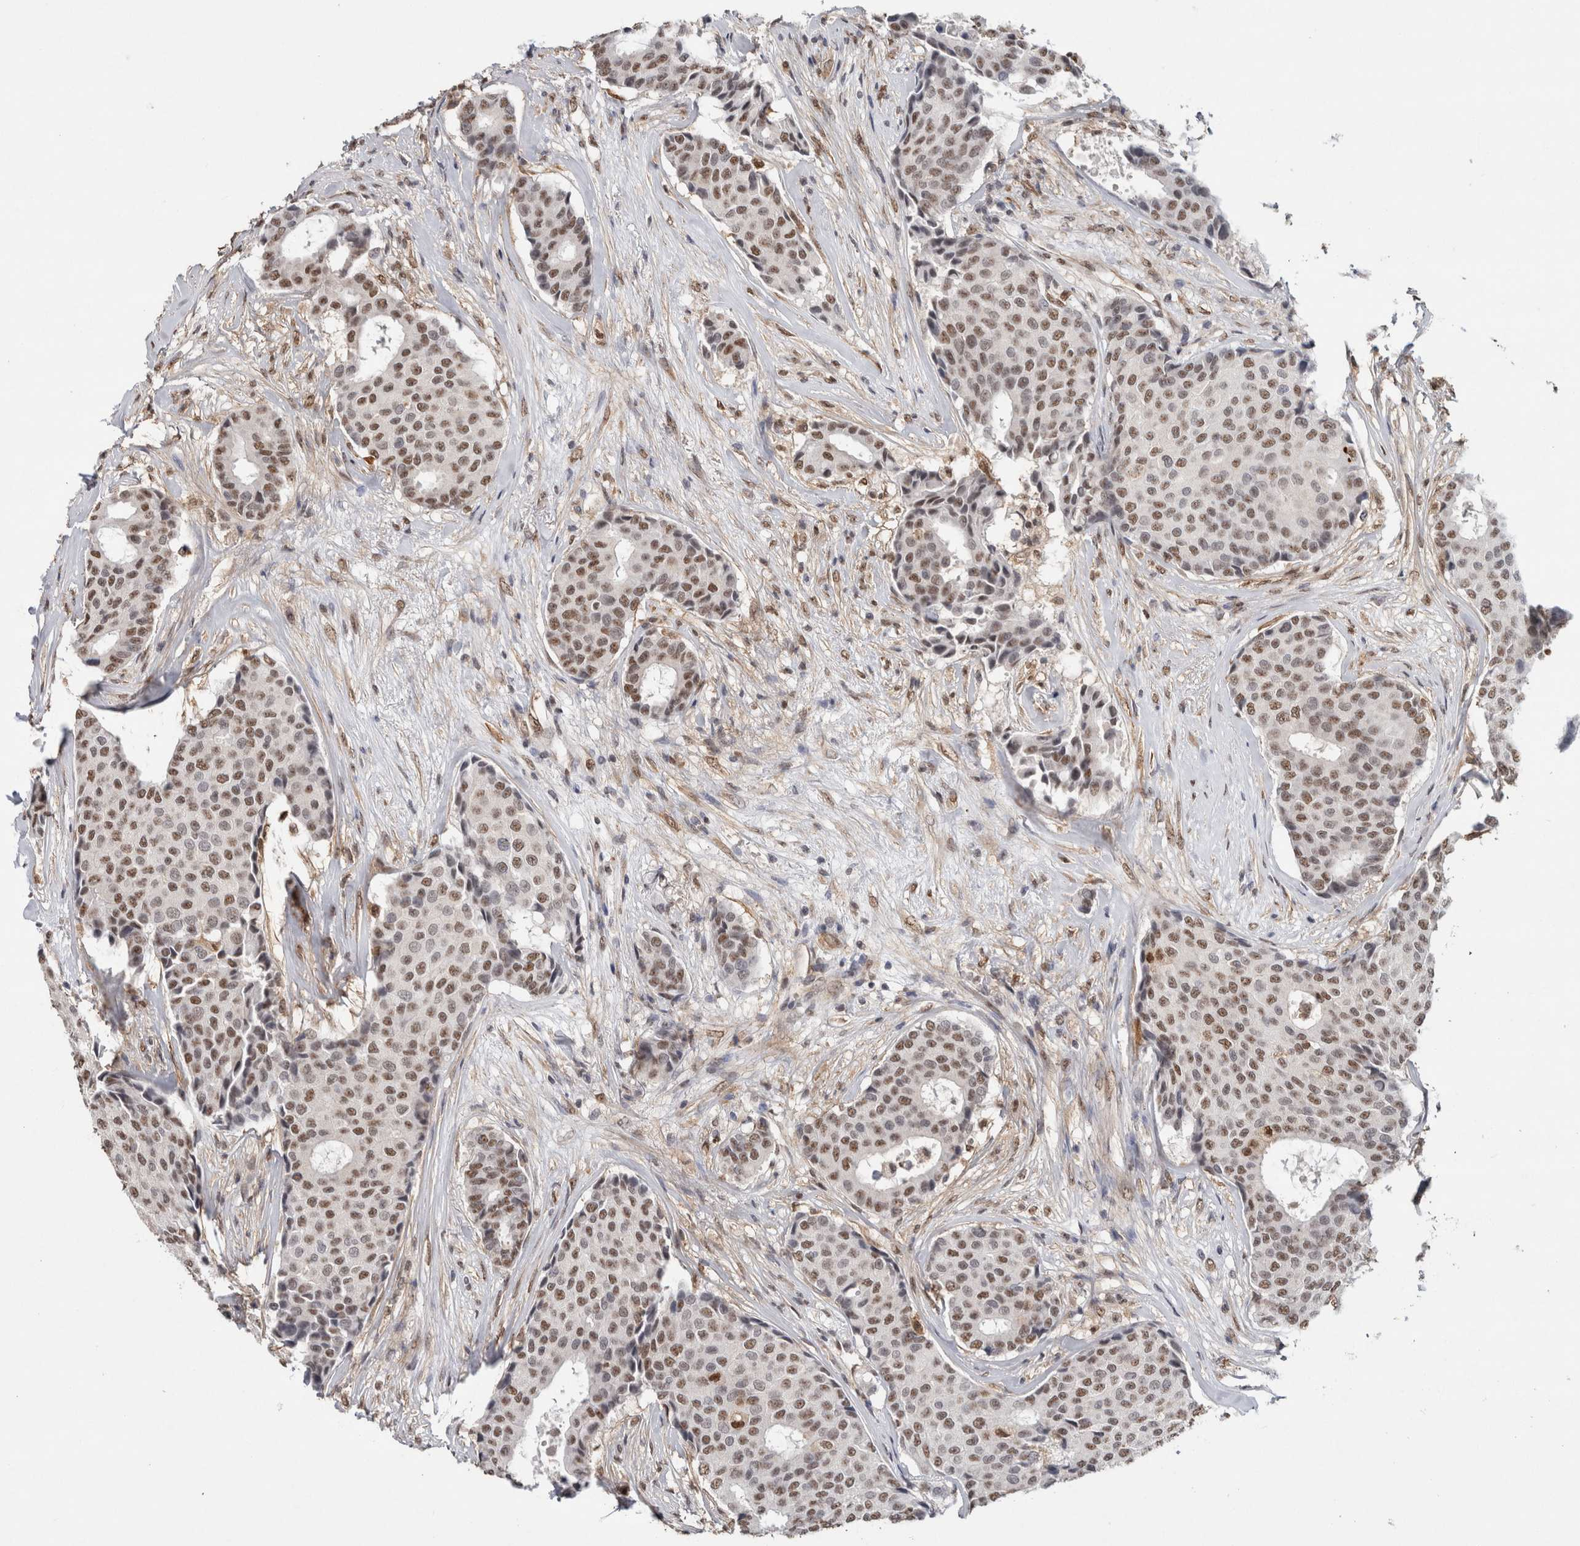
{"staining": {"intensity": "weak", "quantity": ">75%", "location": "nuclear"}, "tissue": "breast cancer", "cell_type": "Tumor cells", "image_type": "cancer", "snomed": [{"axis": "morphology", "description": "Duct carcinoma"}, {"axis": "topography", "description": "Breast"}], "caption": "IHC photomicrograph of neoplastic tissue: human breast cancer (intraductal carcinoma) stained using immunohistochemistry displays low levels of weak protein expression localized specifically in the nuclear of tumor cells, appearing as a nuclear brown color.", "gene": "RPS6KA2", "patient": {"sex": "female", "age": 75}}